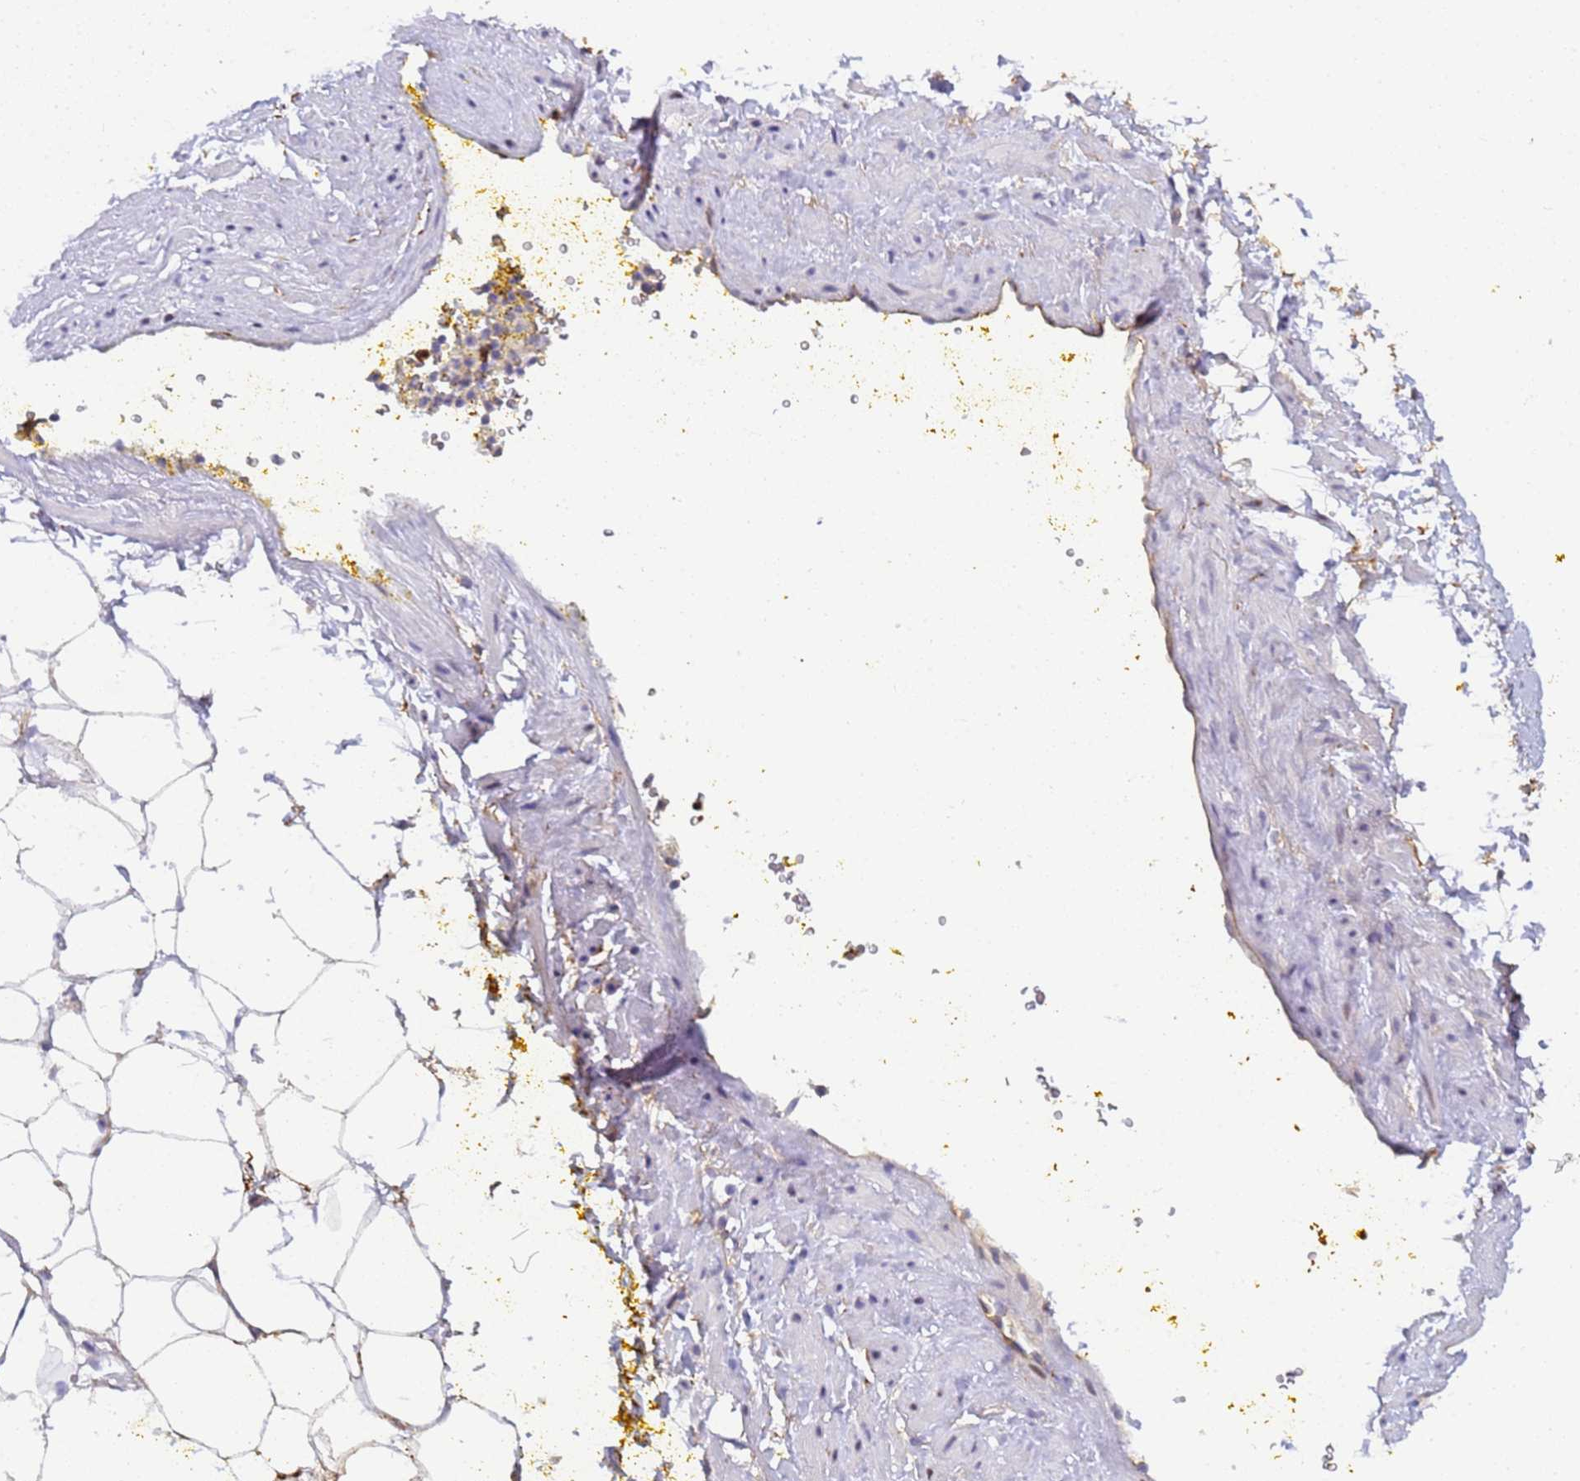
{"staining": {"intensity": "weak", "quantity": "<25%", "location": "cytoplasmic/membranous"}, "tissue": "adipose tissue", "cell_type": "Adipocytes", "image_type": "normal", "snomed": [{"axis": "morphology", "description": "Normal tissue, NOS"}, {"axis": "morphology", "description": "Adenocarcinoma, Low grade"}, {"axis": "topography", "description": "Prostate"}, {"axis": "topography", "description": "Peripheral nerve tissue"}], "caption": "Adipocytes show no significant expression in unremarkable adipose tissue. (Brightfield microscopy of DAB immunohistochemistry (IHC) at high magnification).", "gene": "GON4L", "patient": {"sex": "male", "age": 63}}